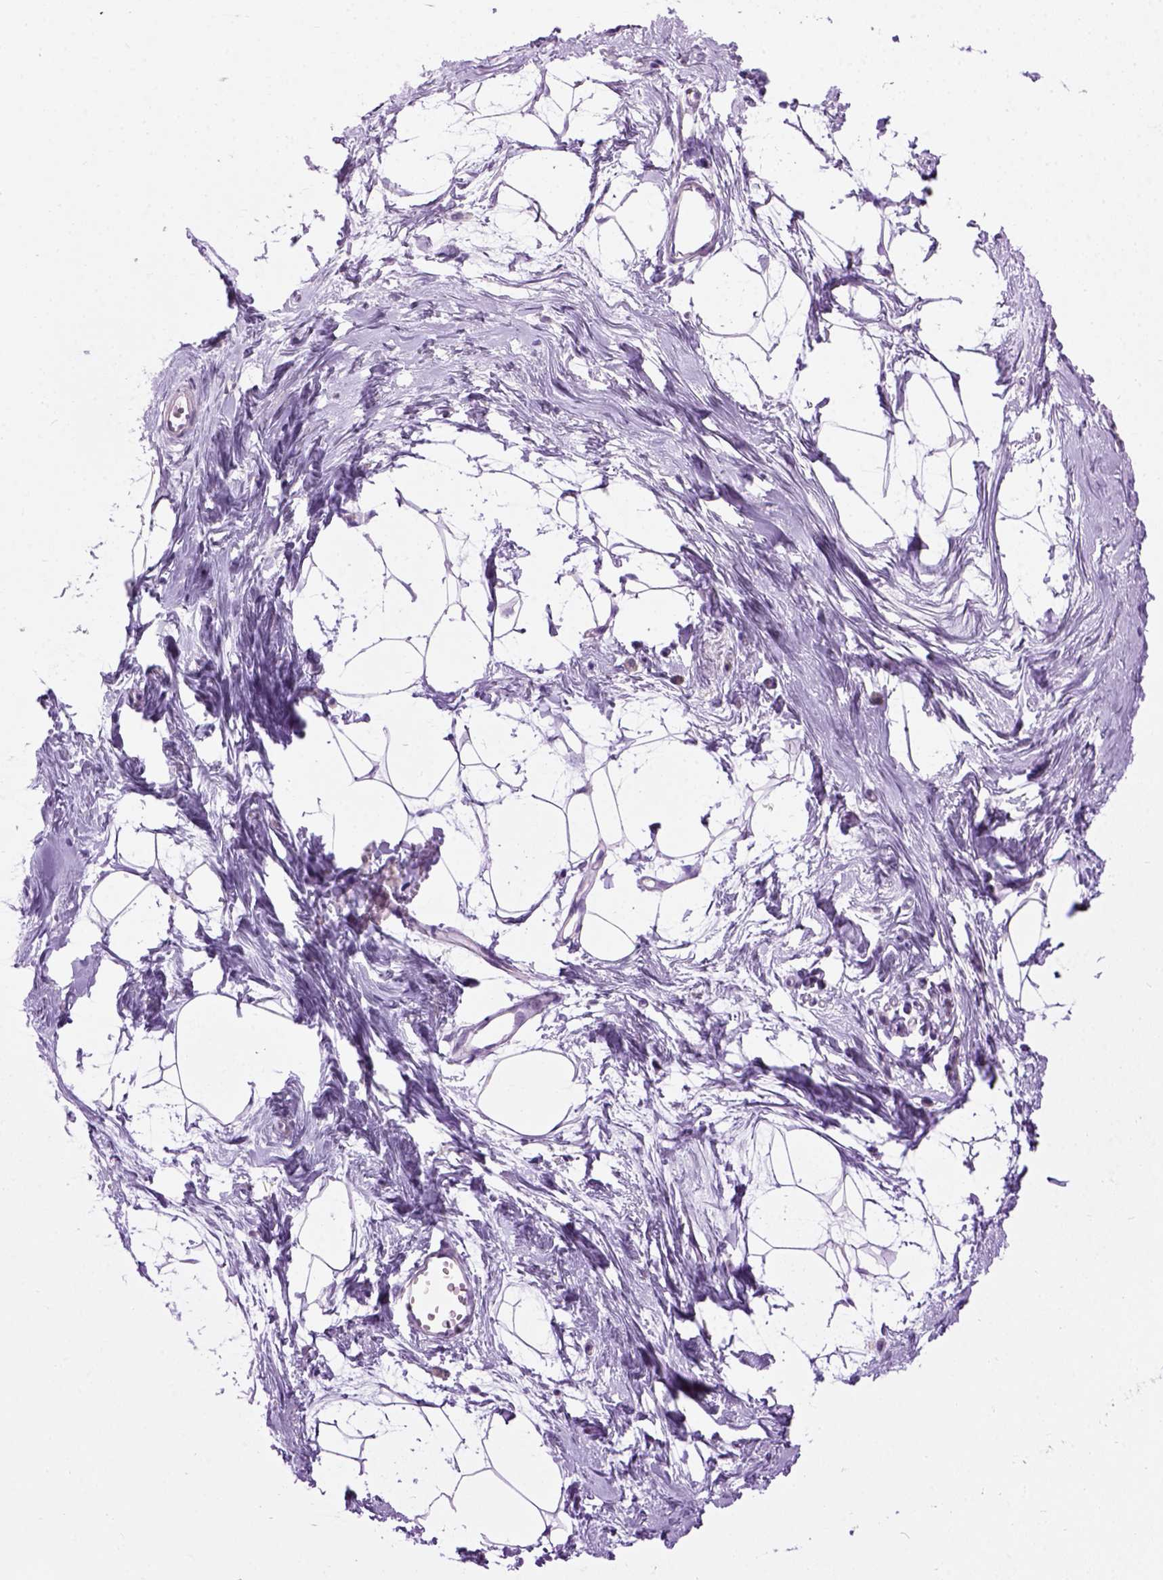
{"staining": {"intensity": "negative", "quantity": "none", "location": "none"}, "tissue": "breast", "cell_type": "Adipocytes", "image_type": "normal", "snomed": [{"axis": "morphology", "description": "Normal tissue, NOS"}, {"axis": "topography", "description": "Breast"}], "caption": "Adipocytes show no significant expression in normal breast. (DAB IHC with hematoxylin counter stain).", "gene": "GABRB2", "patient": {"sex": "female", "age": 45}}